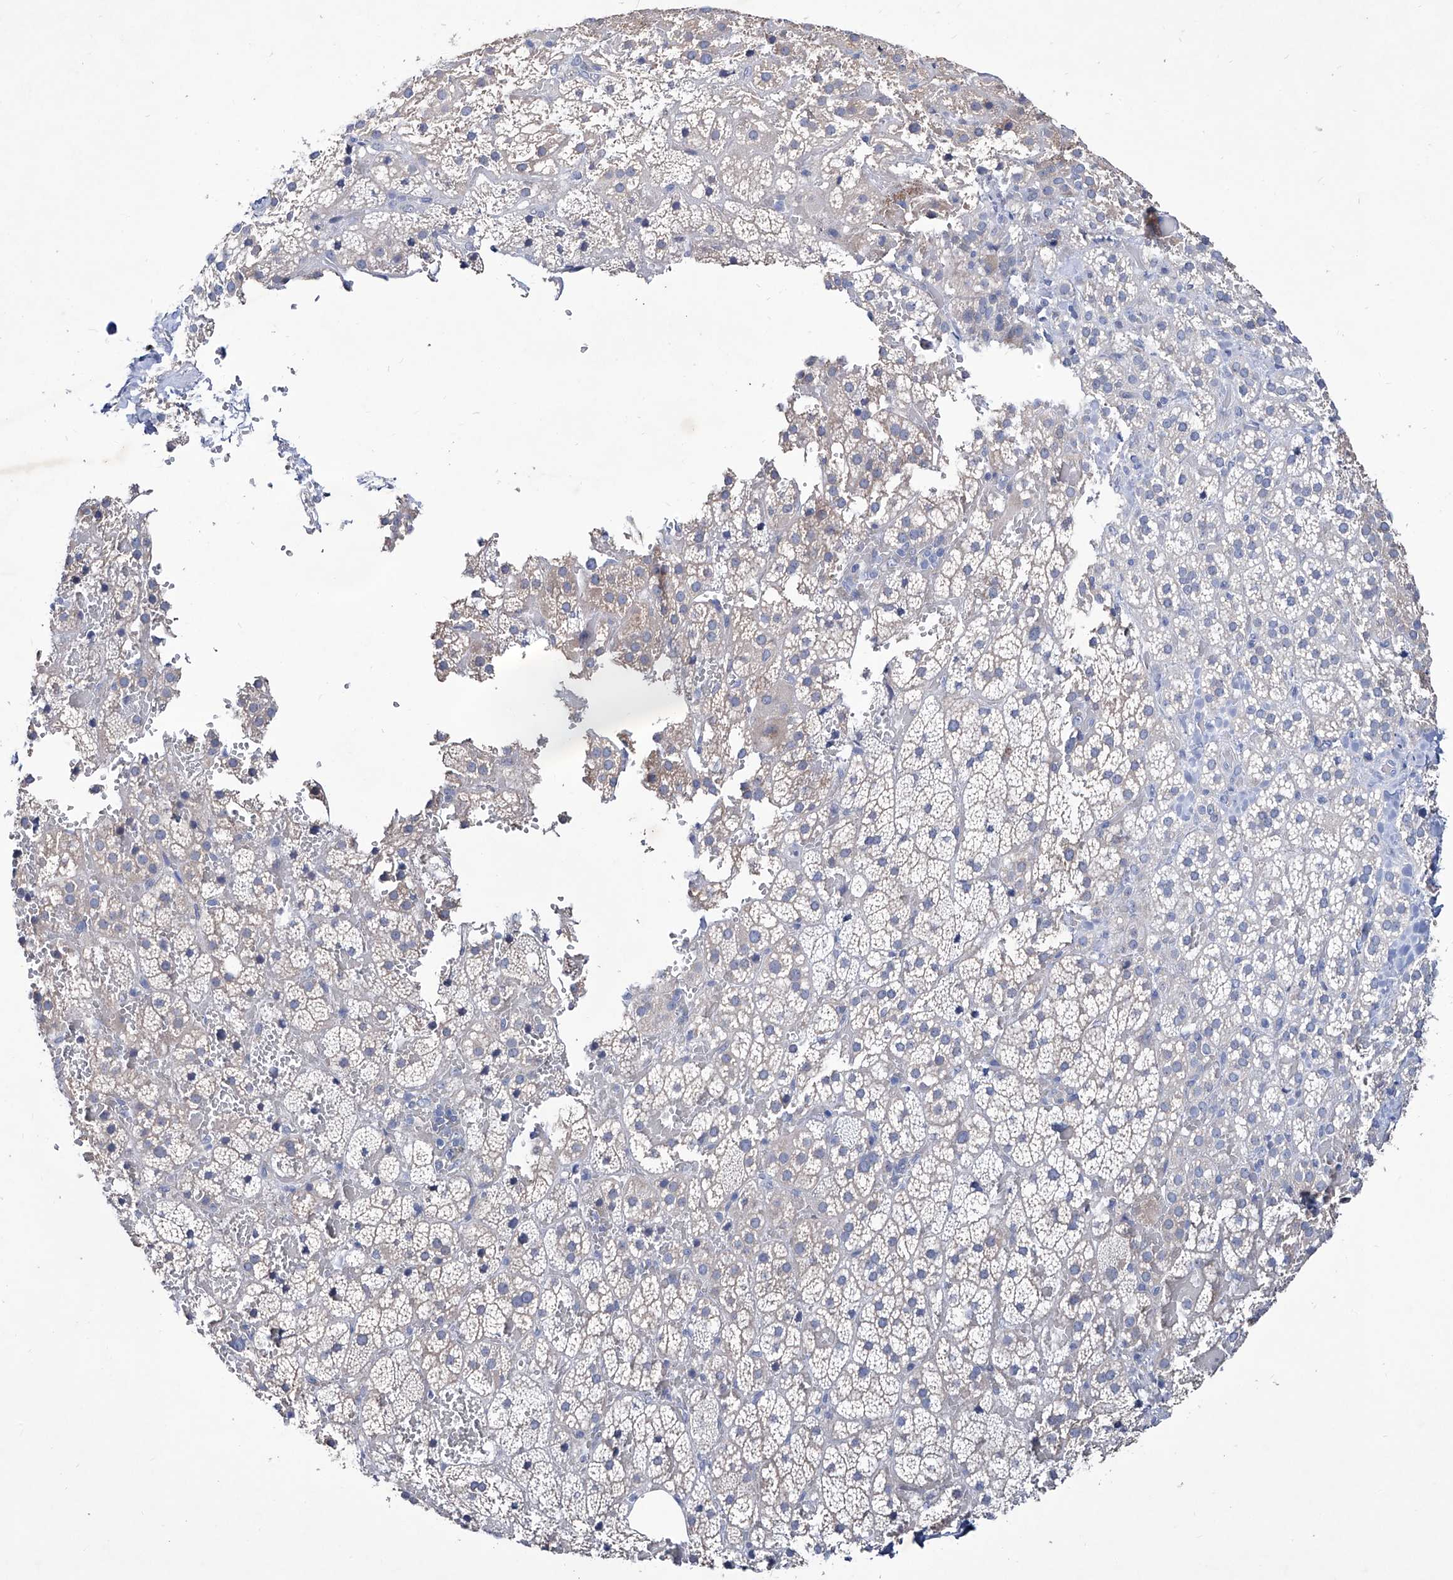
{"staining": {"intensity": "negative", "quantity": "none", "location": "none"}, "tissue": "adrenal gland", "cell_type": "Glandular cells", "image_type": "normal", "snomed": [{"axis": "morphology", "description": "Normal tissue, NOS"}, {"axis": "topography", "description": "Adrenal gland"}], "caption": "Immunohistochemistry of benign human adrenal gland demonstrates no positivity in glandular cells. (Stains: DAB (3,3'-diaminobenzidine) immunohistochemistry with hematoxylin counter stain, Microscopy: brightfield microscopy at high magnification).", "gene": "KLHL17", "patient": {"sex": "female", "age": 59}}